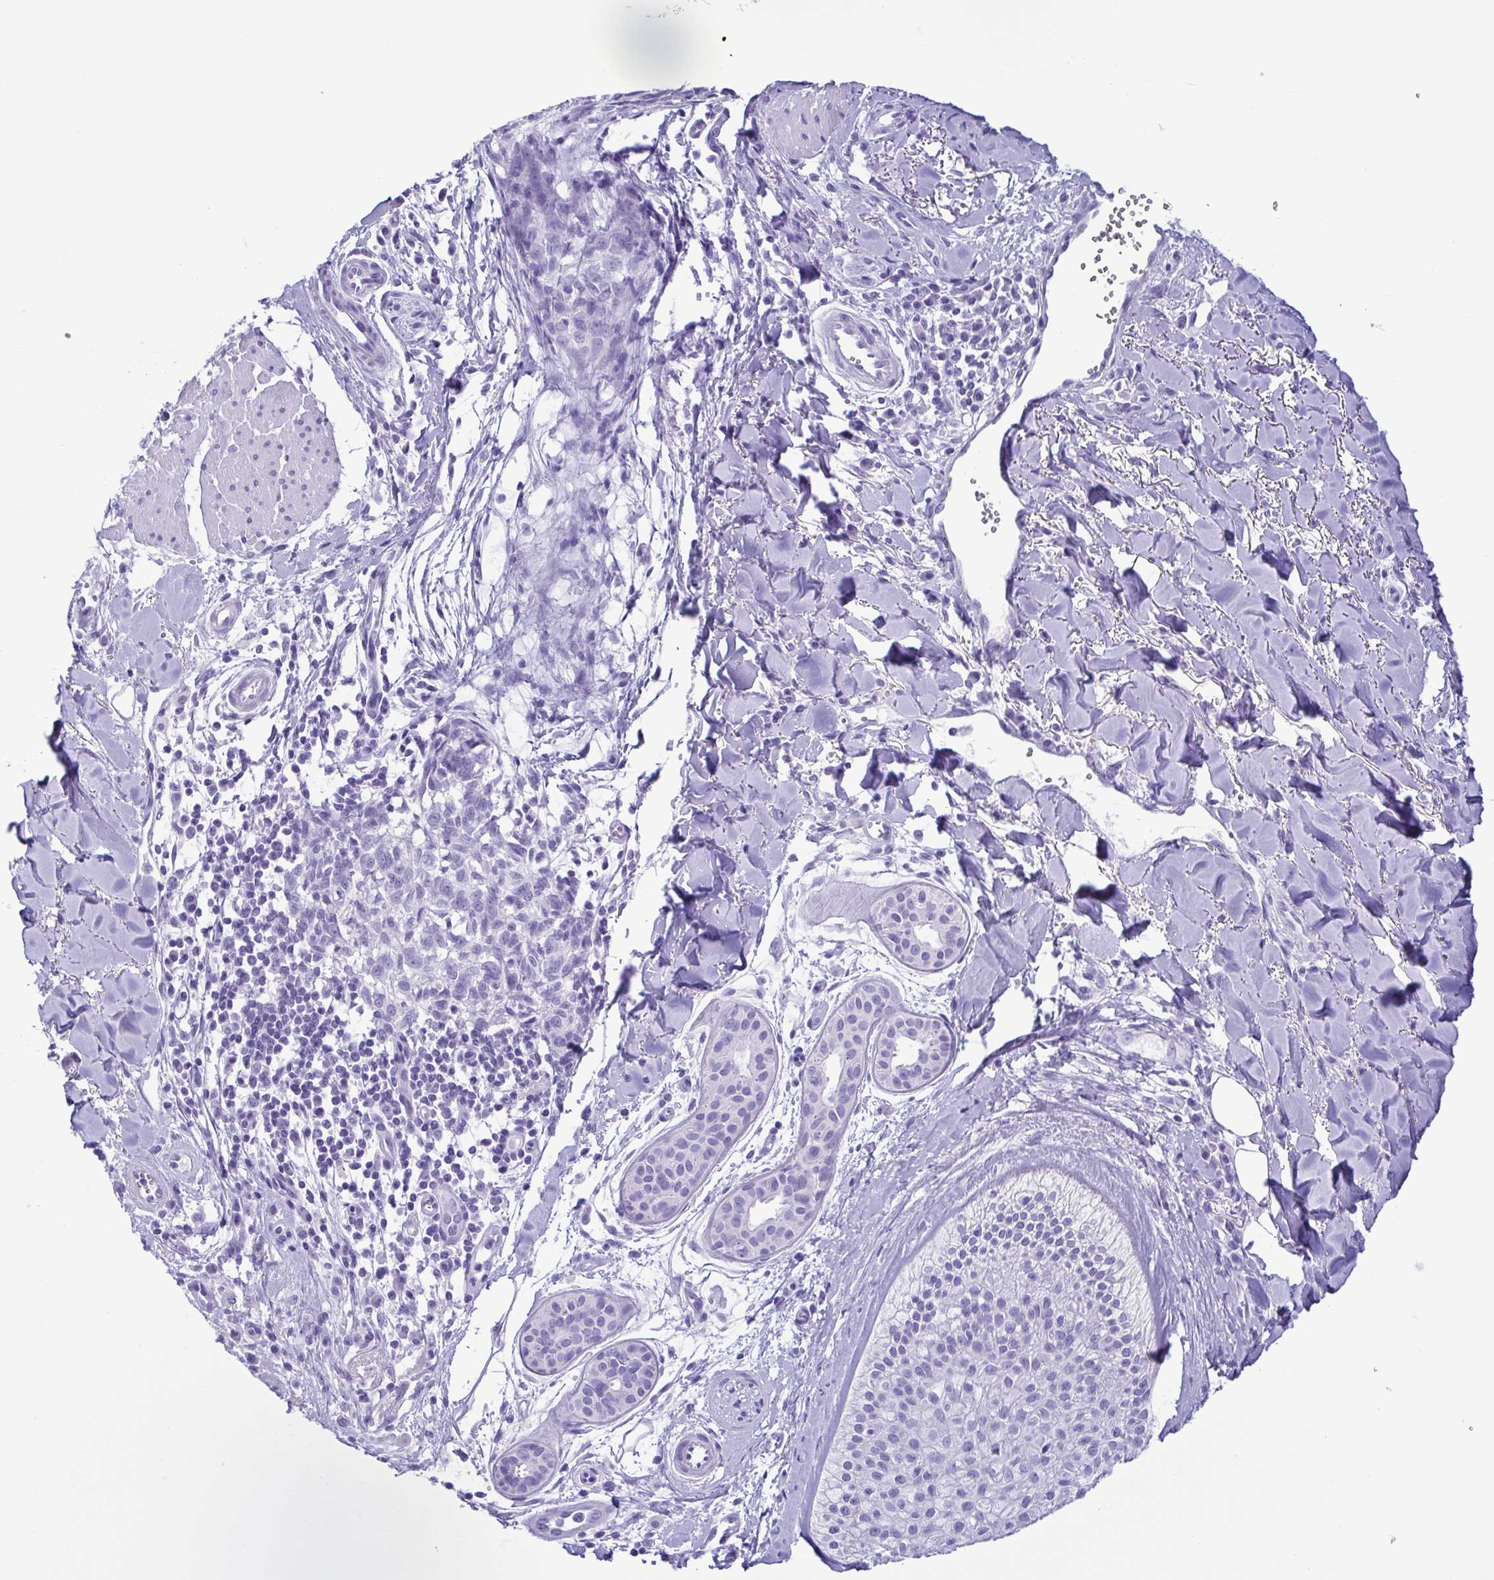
{"staining": {"intensity": "negative", "quantity": "none", "location": "none"}, "tissue": "melanoma", "cell_type": "Tumor cells", "image_type": "cancer", "snomed": [{"axis": "morphology", "description": "Malignant melanoma, NOS"}, {"axis": "topography", "description": "Skin"}], "caption": "Human malignant melanoma stained for a protein using immunohistochemistry (IHC) shows no expression in tumor cells.", "gene": "OVGP1", "patient": {"sex": "male", "age": 48}}